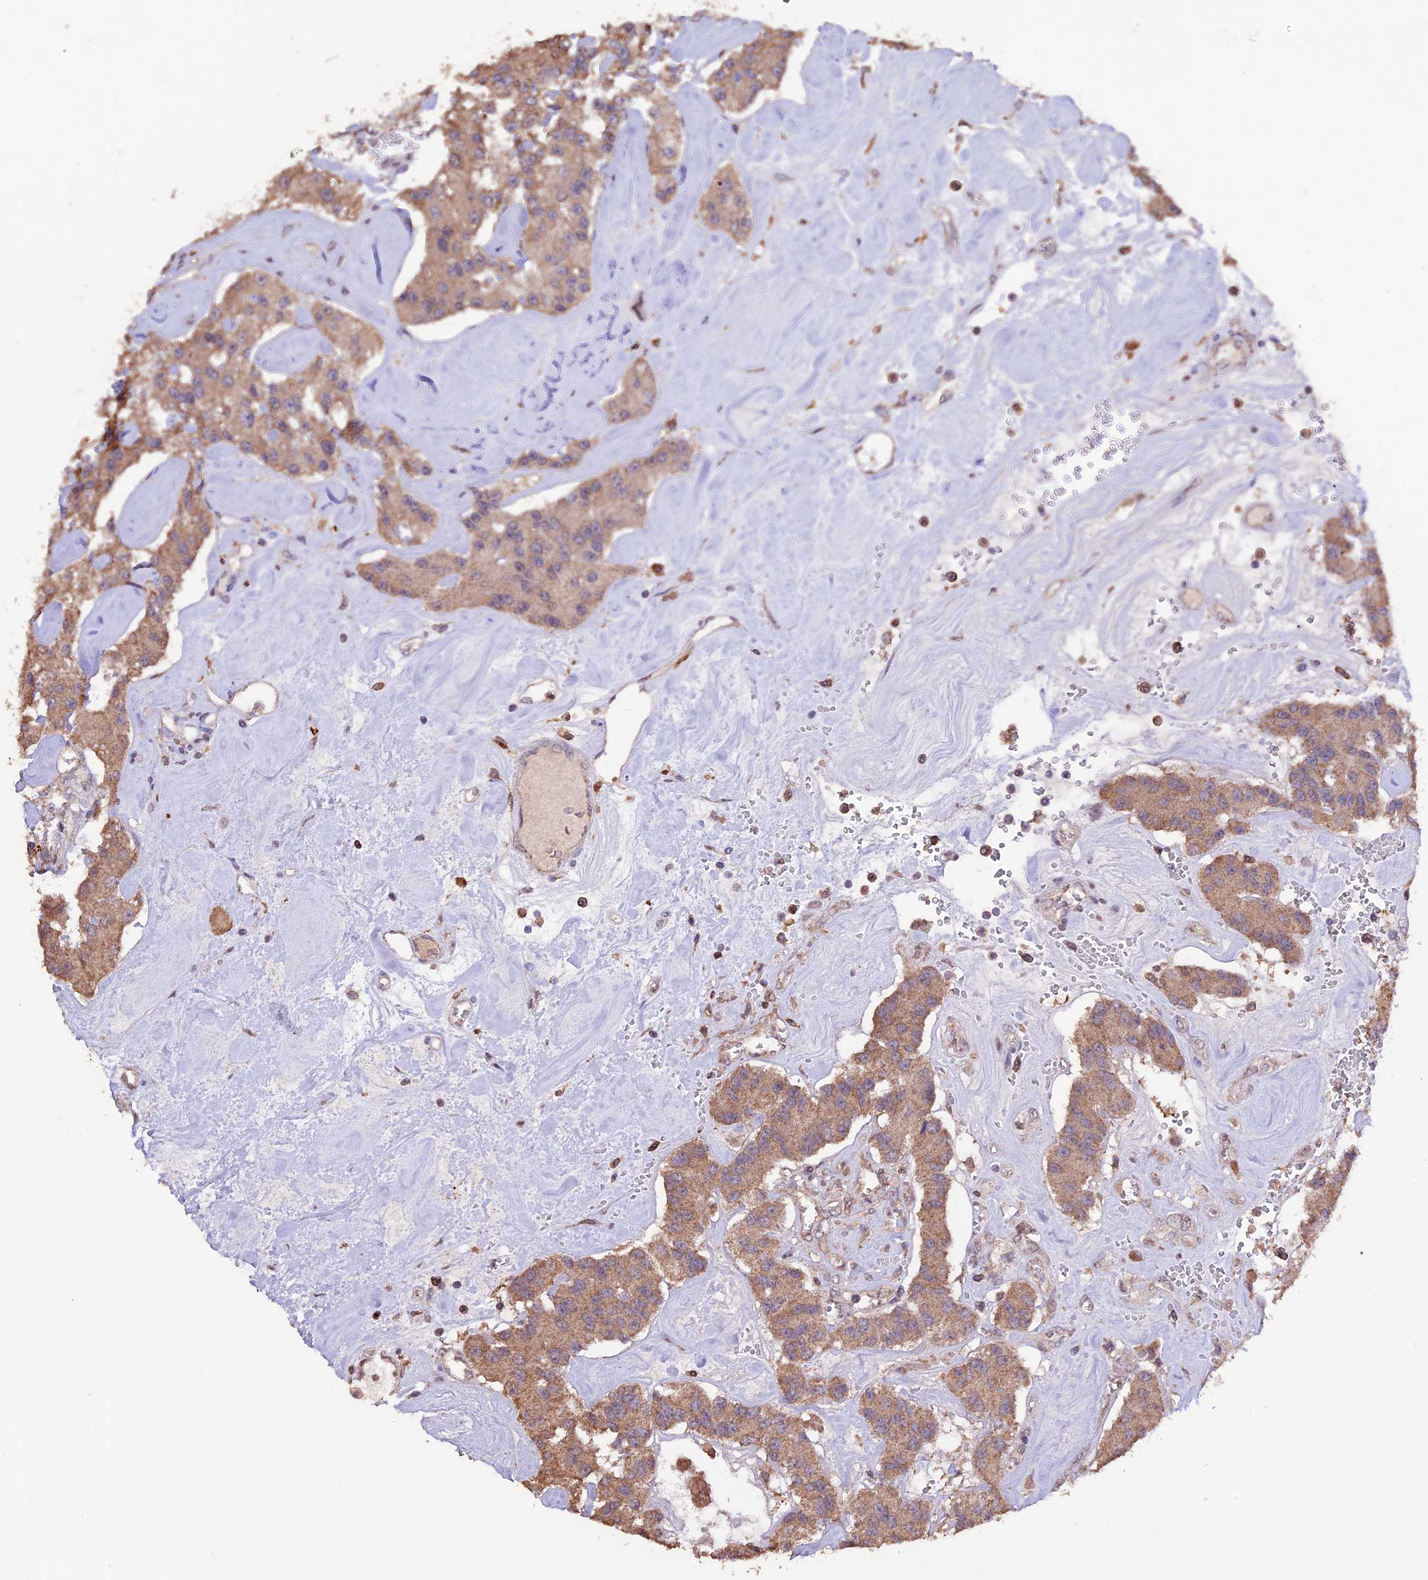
{"staining": {"intensity": "moderate", "quantity": ">75%", "location": "cytoplasmic/membranous"}, "tissue": "carcinoid", "cell_type": "Tumor cells", "image_type": "cancer", "snomed": [{"axis": "morphology", "description": "Carcinoid, malignant, NOS"}, {"axis": "topography", "description": "Pancreas"}], "caption": "Brown immunohistochemical staining in carcinoid reveals moderate cytoplasmic/membranous positivity in about >75% of tumor cells.", "gene": "DIS3L", "patient": {"sex": "male", "age": 41}}